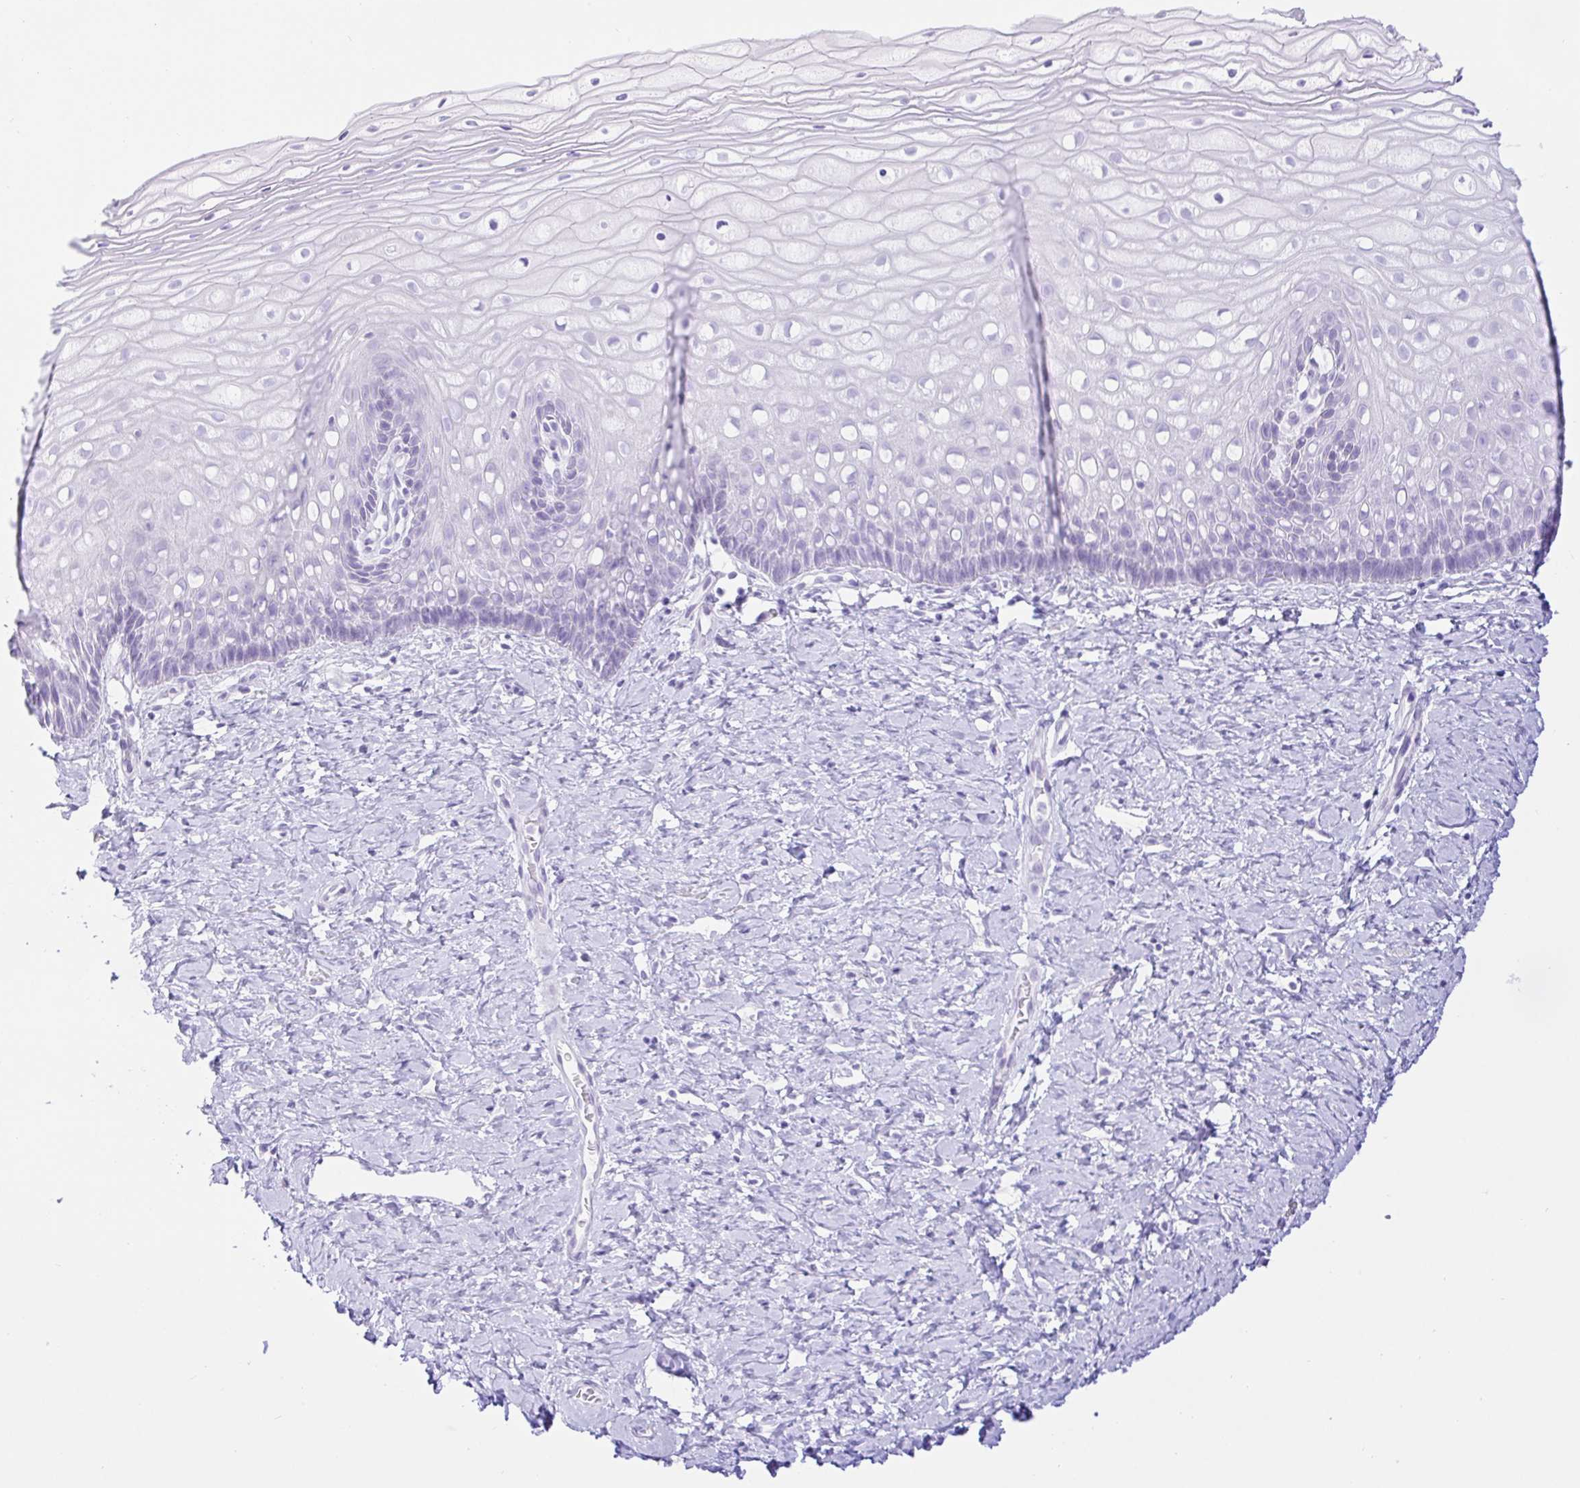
{"staining": {"intensity": "moderate", "quantity": ">75%", "location": "nuclear"}, "tissue": "cervix", "cell_type": "Glandular cells", "image_type": "normal", "snomed": [{"axis": "morphology", "description": "Normal tissue, NOS"}, {"axis": "topography", "description": "Cervix"}], "caption": "A high-resolution micrograph shows IHC staining of normal cervix, which reveals moderate nuclear expression in approximately >75% of glandular cells.", "gene": "PAX8", "patient": {"sex": "female", "age": 37}}